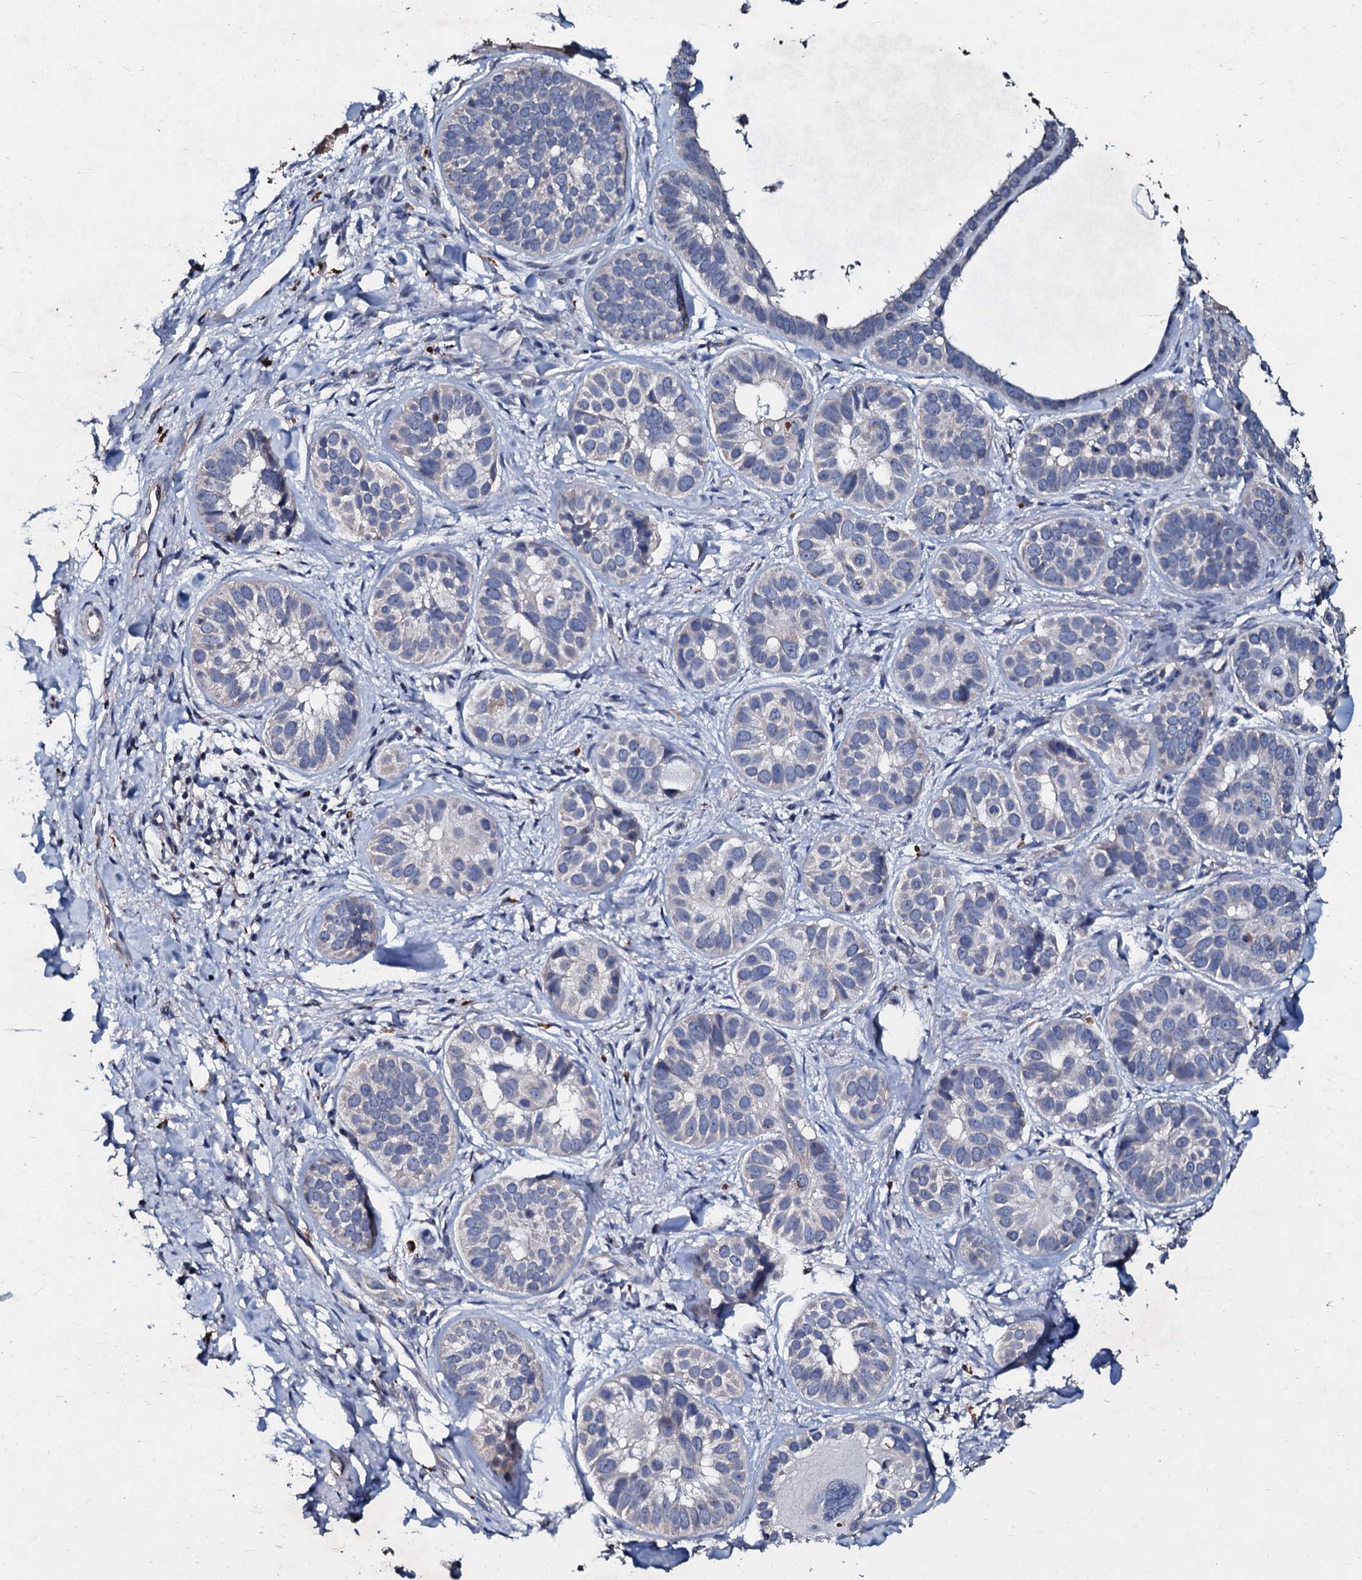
{"staining": {"intensity": "negative", "quantity": "none", "location": "none"}, "tissue": "skin cancer", "cell_type": "Tumor cells", "image_type": "cancer", "snomed": [{"axis": "morphology", "description": "Basal cell carcinoma"}, {"axis": "topography", "description": "Skin"}], "caption": "Immunohistochemistry of basal cell carcinoma (skin) reveals no expression in tumor cells.", "gene": "SLC37A4", "patient": {"sex": "male", "age": 62}}